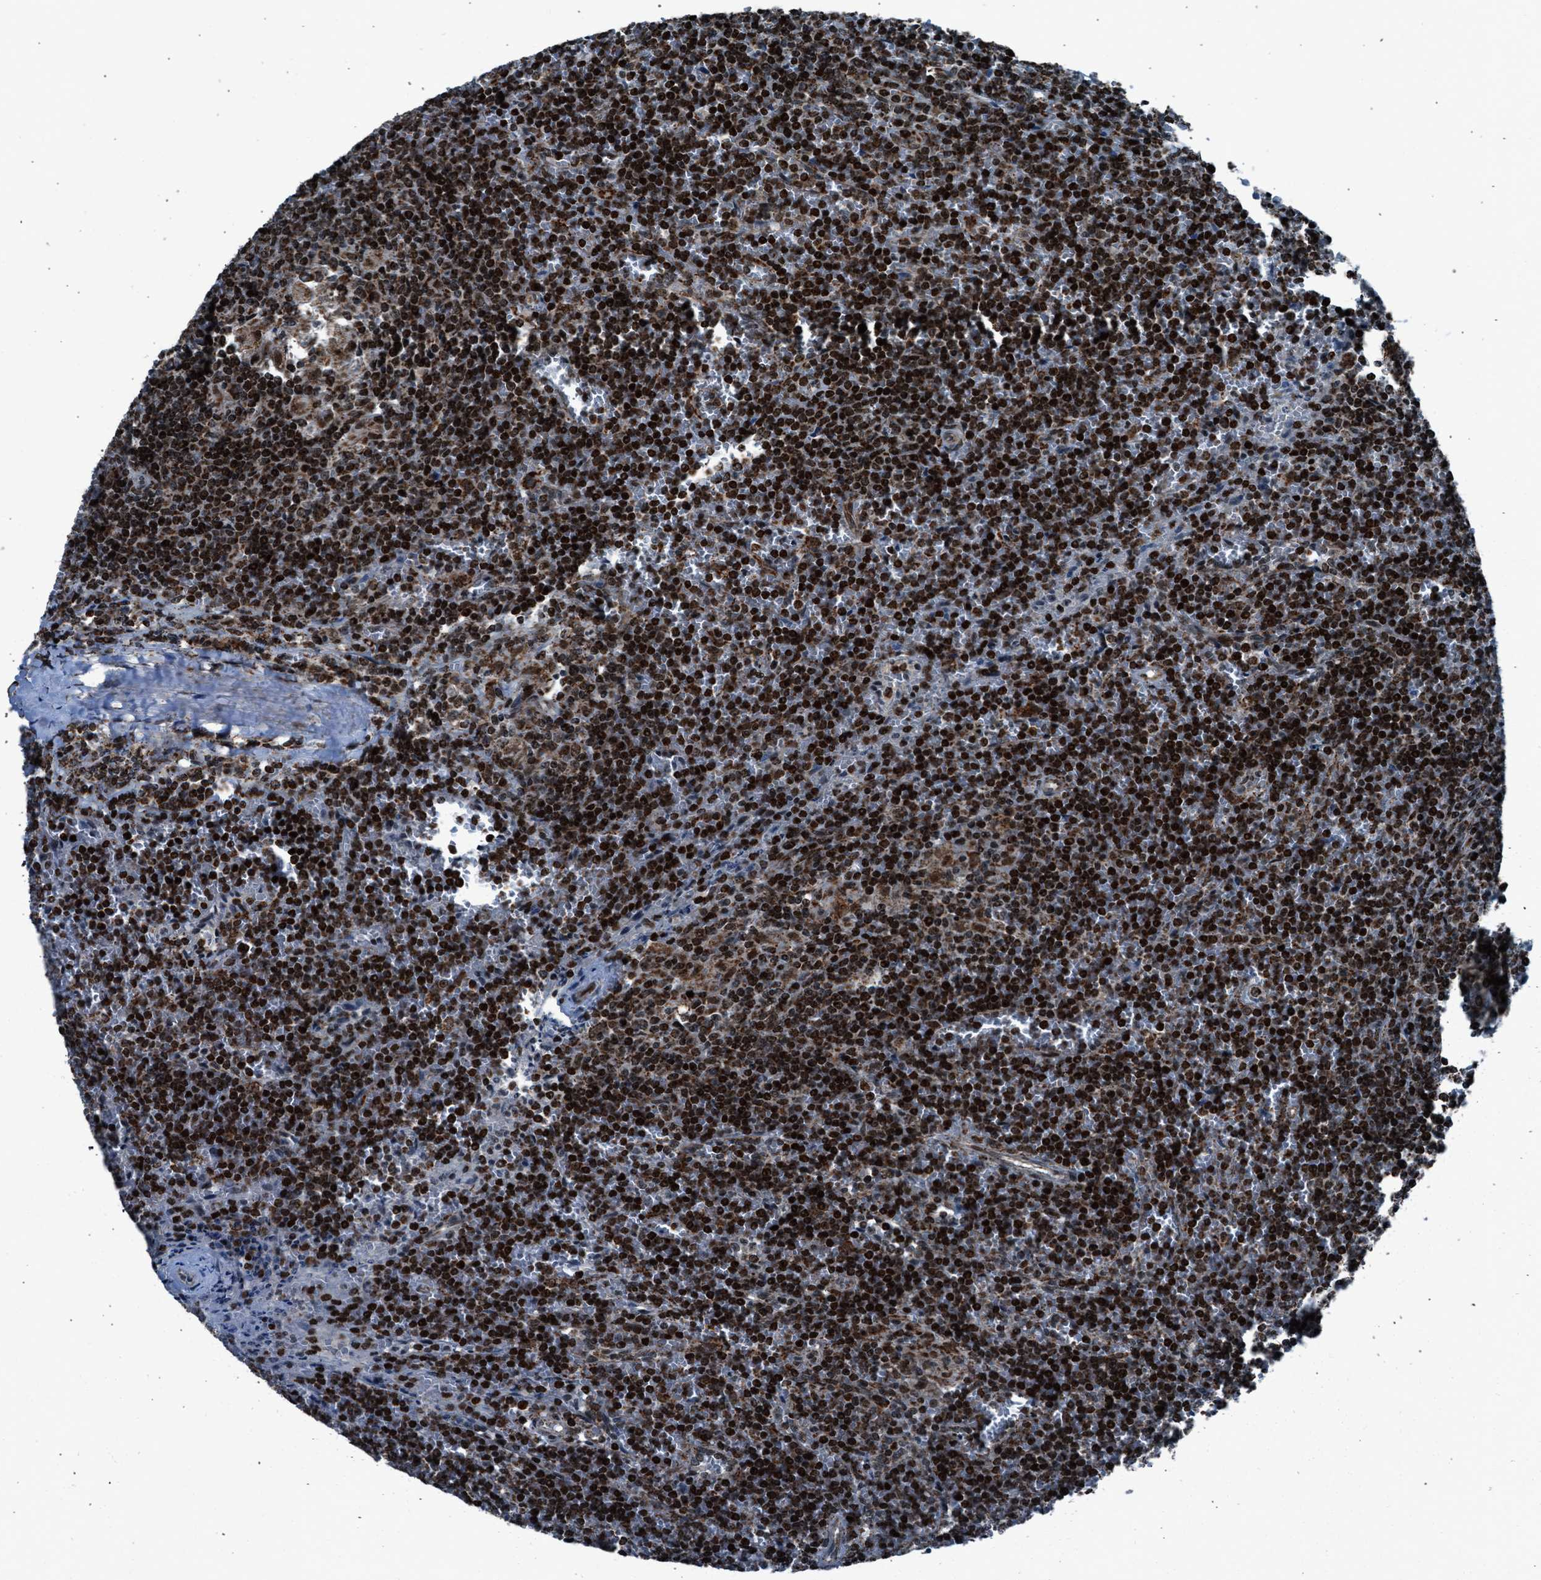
{"staining": {"intensity": "strong", "quantity": ">75%", "location": "nuclear"}, "tissue": "lymphoma", "cell_type": "Tumor cells", "image_type": "cancer", "snomed": [{"axis": "morphology", "description": "Malignant lymphoma, non-Hodgkin's type, Low grade"}, {"axis": "topography", "description": "Spleen"}], "caption": "Immunohistochemistry (IHC) image of malignant lymphoma, non-Hodgkin's type (low-grade) stained for a protein (brown), which displays high levels of strong nuclear staining in approximately >75% of tumor cells.", "gene": "MORC3", "patient": {"sex": "female", "age": 19}}